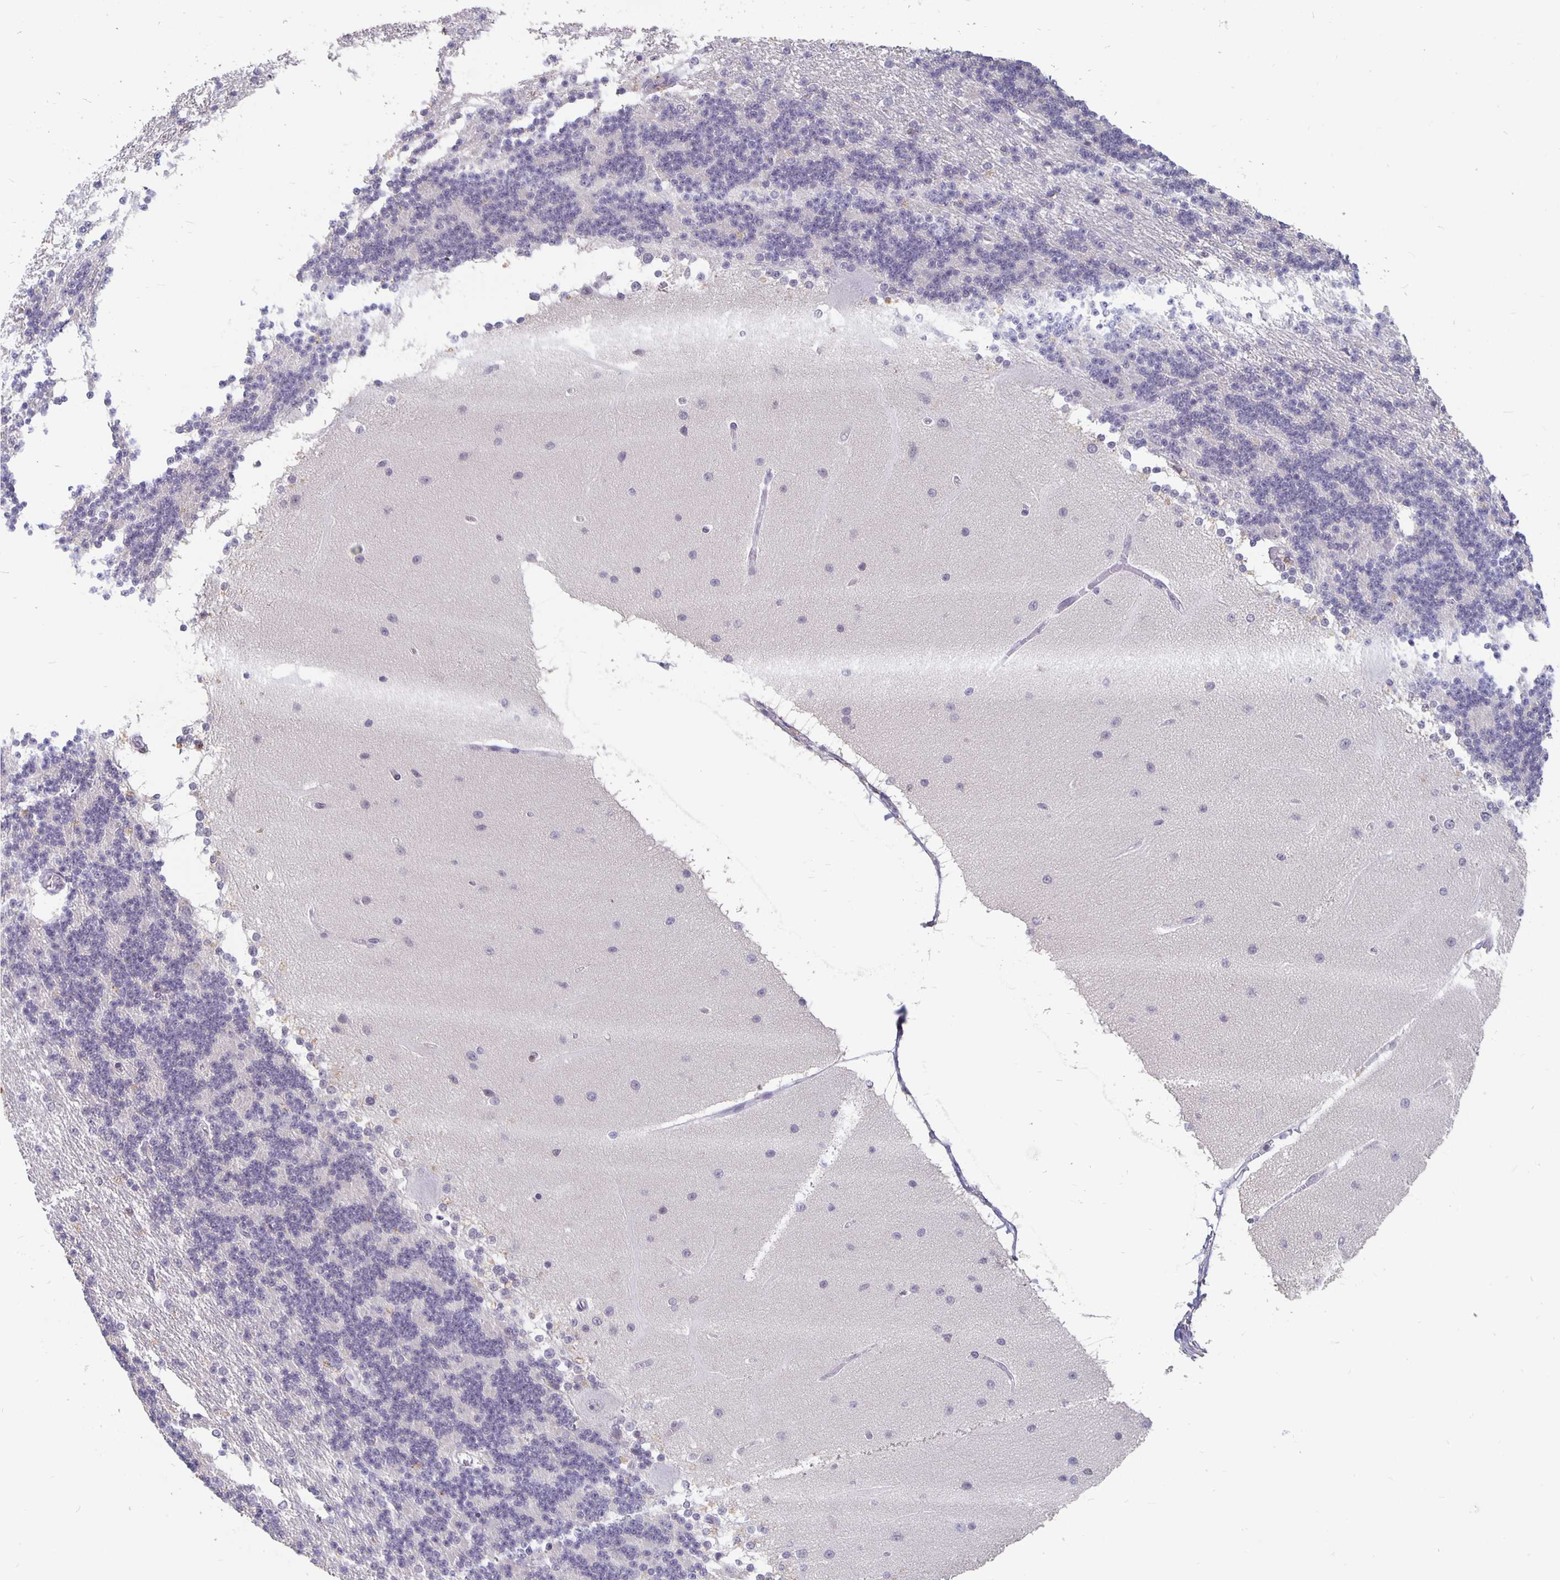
{"staining": {"intensity": "negative", "quantity": "none", "location": "none"}, "tissue": "cerebellum", "cell_type": "Cells in granular layer", "image_type": "normal", "snomed": [{"axis": "morphology", "description": "Normal tissue, NOS"}, {"axis": "topography", "description": "Cerebellum"}], "caption": "Immunohistochemical staining of normal human cerebellum demonstrates no significant expression in cells in granular layer.", "gene": "ZNF691", "patient": {"sex": "female", "age": 54}}